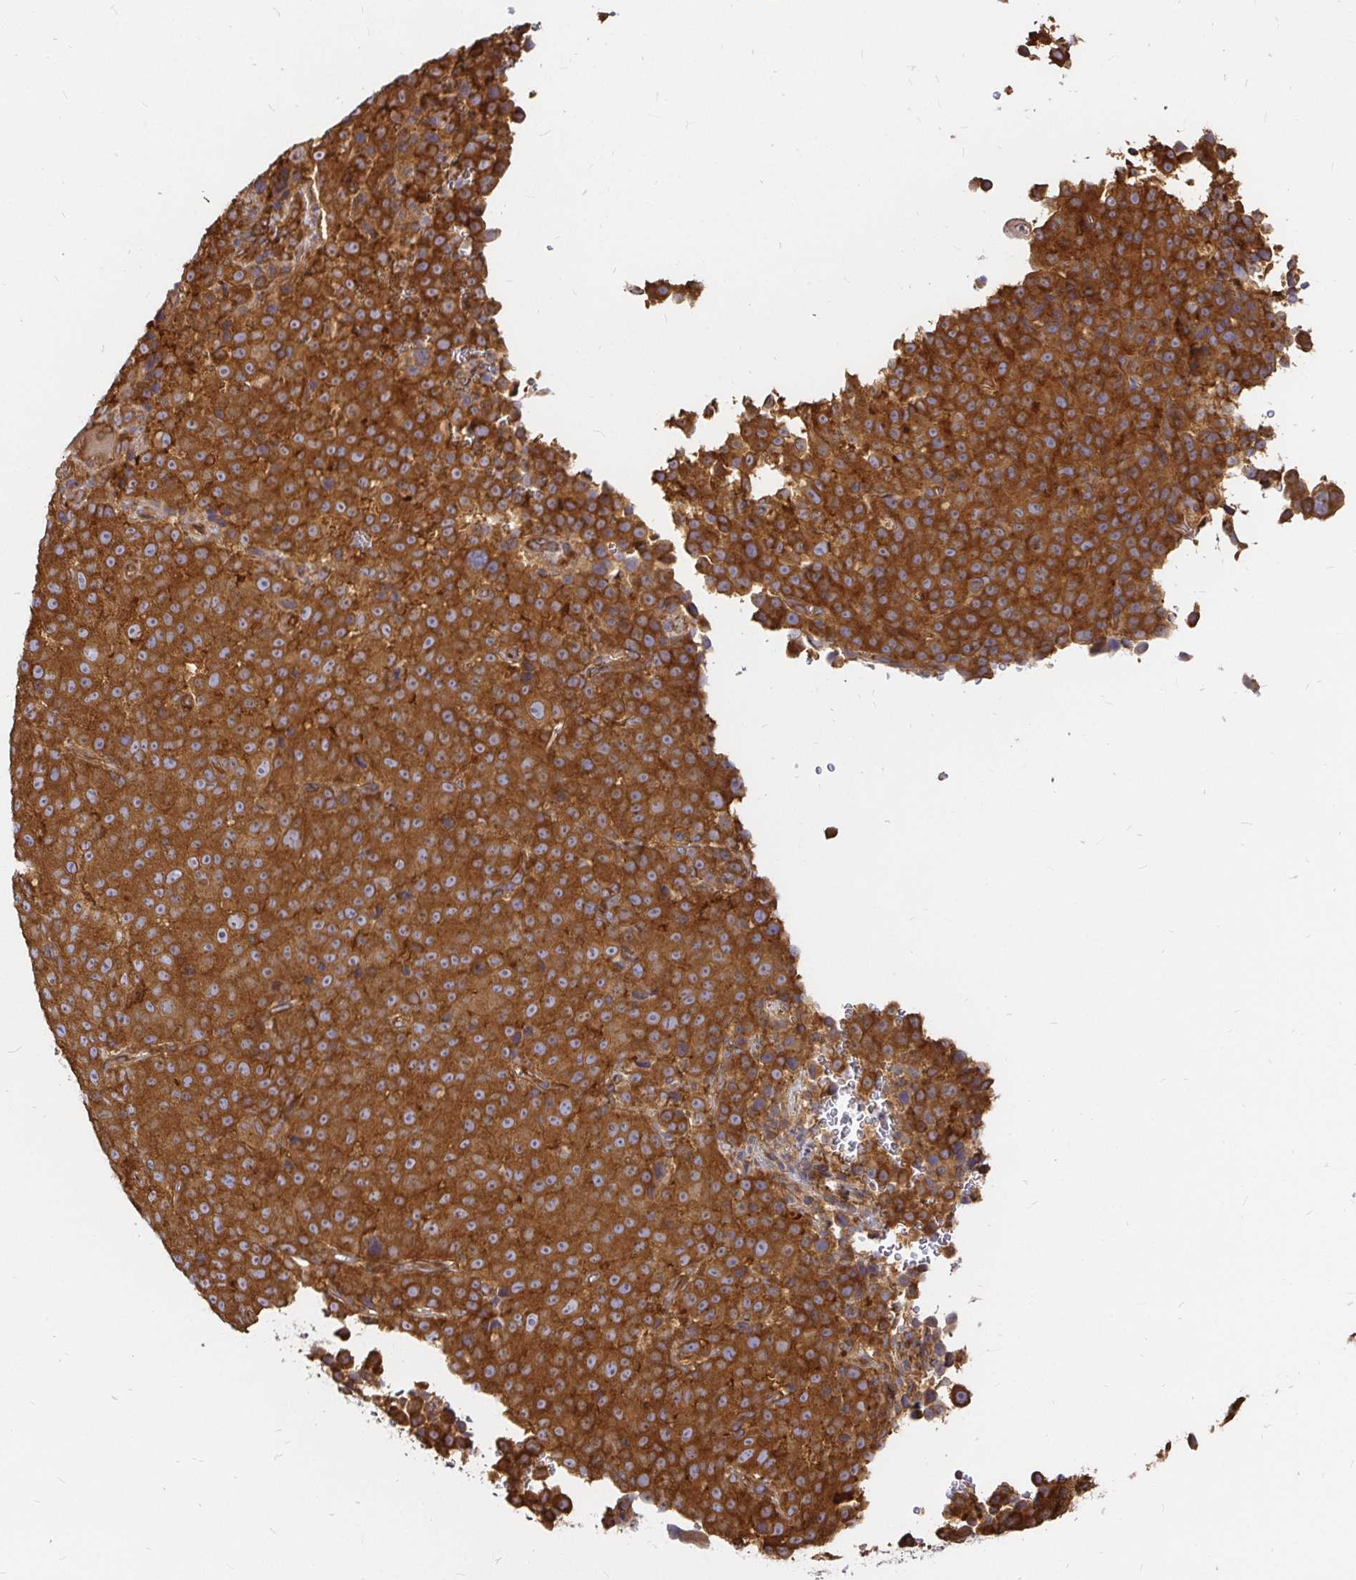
{"staining": {"intensity": "strong", "quantity": ">75%", "location": "cytoplasmic/membranous"}, "tissue": "melanoma", "cell_type": "Tumor cells", "image_type": "cancer", "snomed": [{"axis": "morphology", "description": "Malignant melanoma, Metastatic site"}, {"axis": "topography", "description": "Skin"}, {"axis": "topography", "description": "Lymph node"}], "caption": "Melanoma was stained to show a protein in brown. There is high levels of strong cytoplasmic/membranous staining in approximately >75% of tumor cells.", "gene": "KIF5B", "patient": {"sex": "male", "age": 66}}